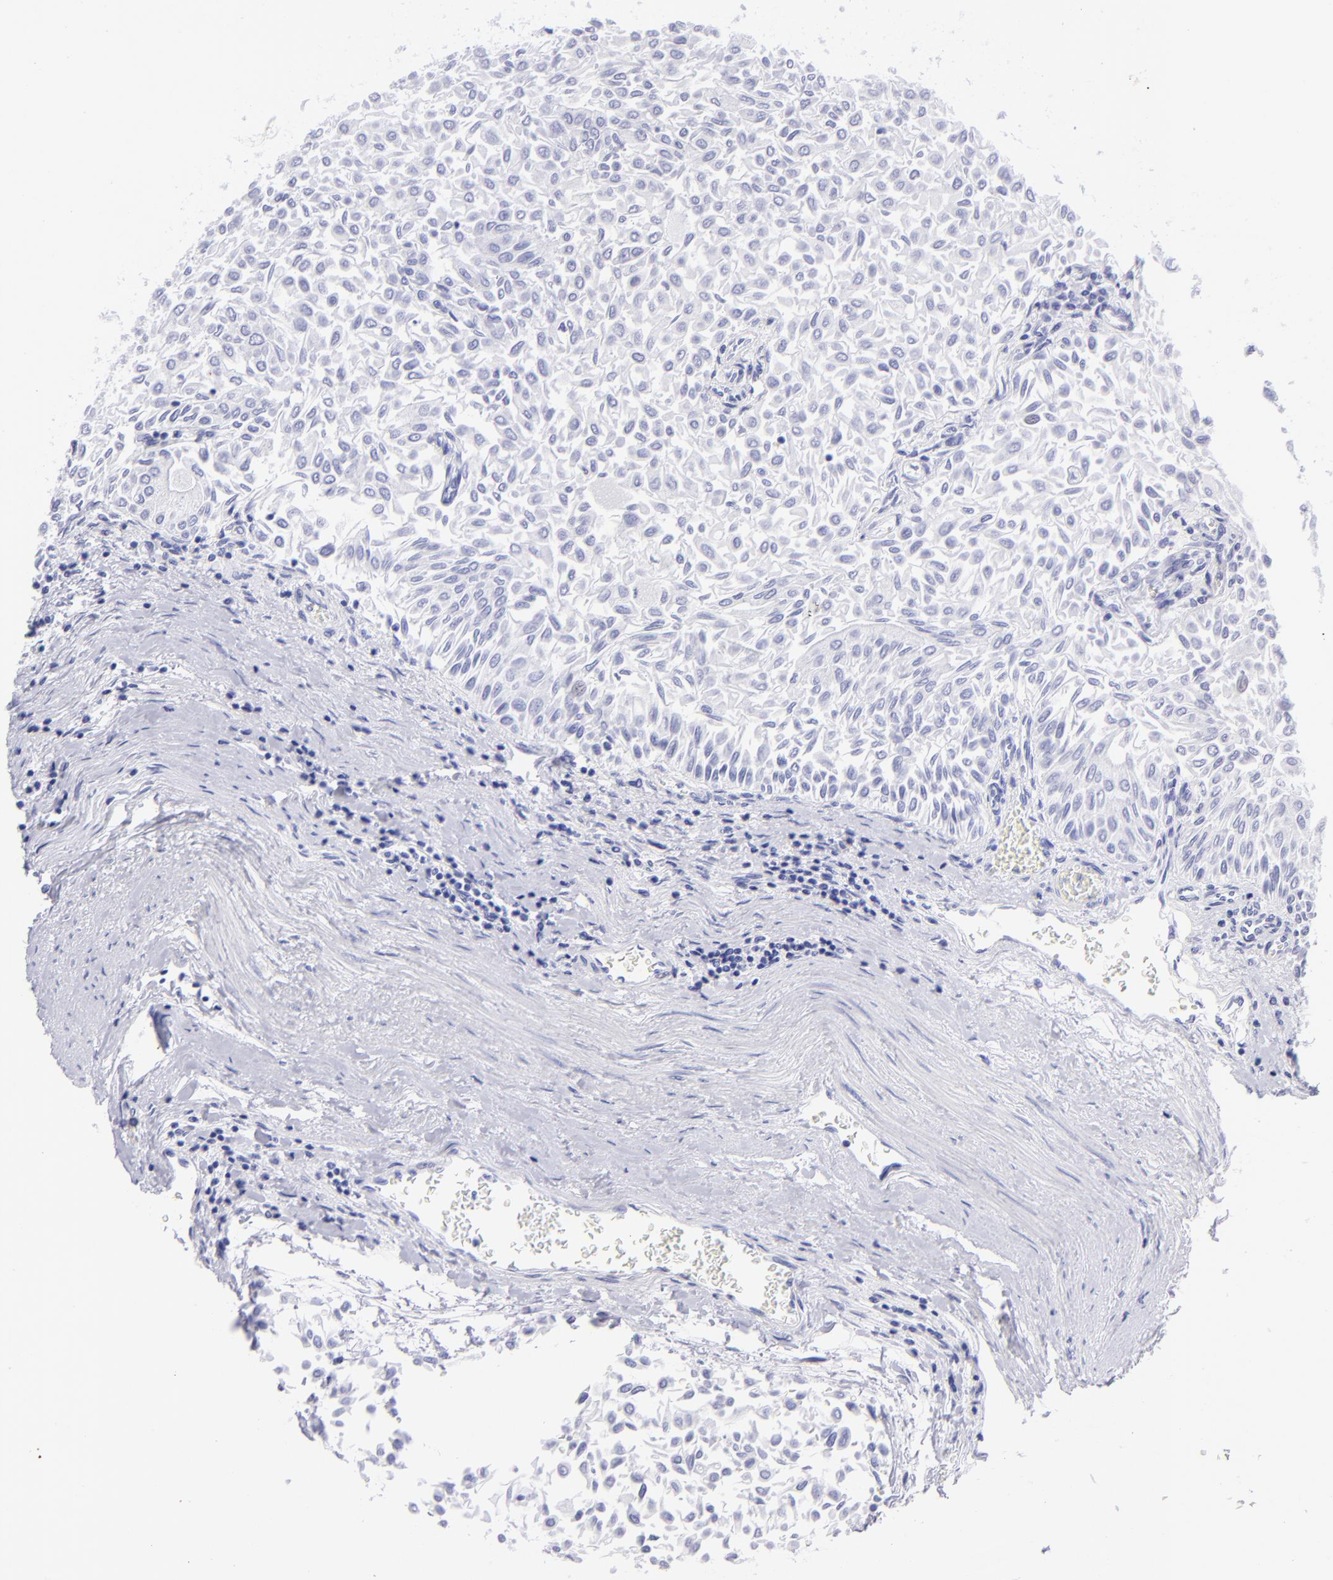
{"staining": {"intensity": "negative", "quantity": "none", "location": "none"}, "tissue": "urothelial cancer", "cell_type": "Tumor cells", "image_type": "cancer", "snomed": [{"axis": "morphology", "description": "Urothelial carcinoma, Low grade"}, {"axis": "topography", "description": "Urinary bladder"}], "caption": "A micrograph of urothelial cancer stained for a protein shows no brown staining in tumor cells.", "gene": "SLC1A3", "patient": {"sex": "male", "age": 64}}